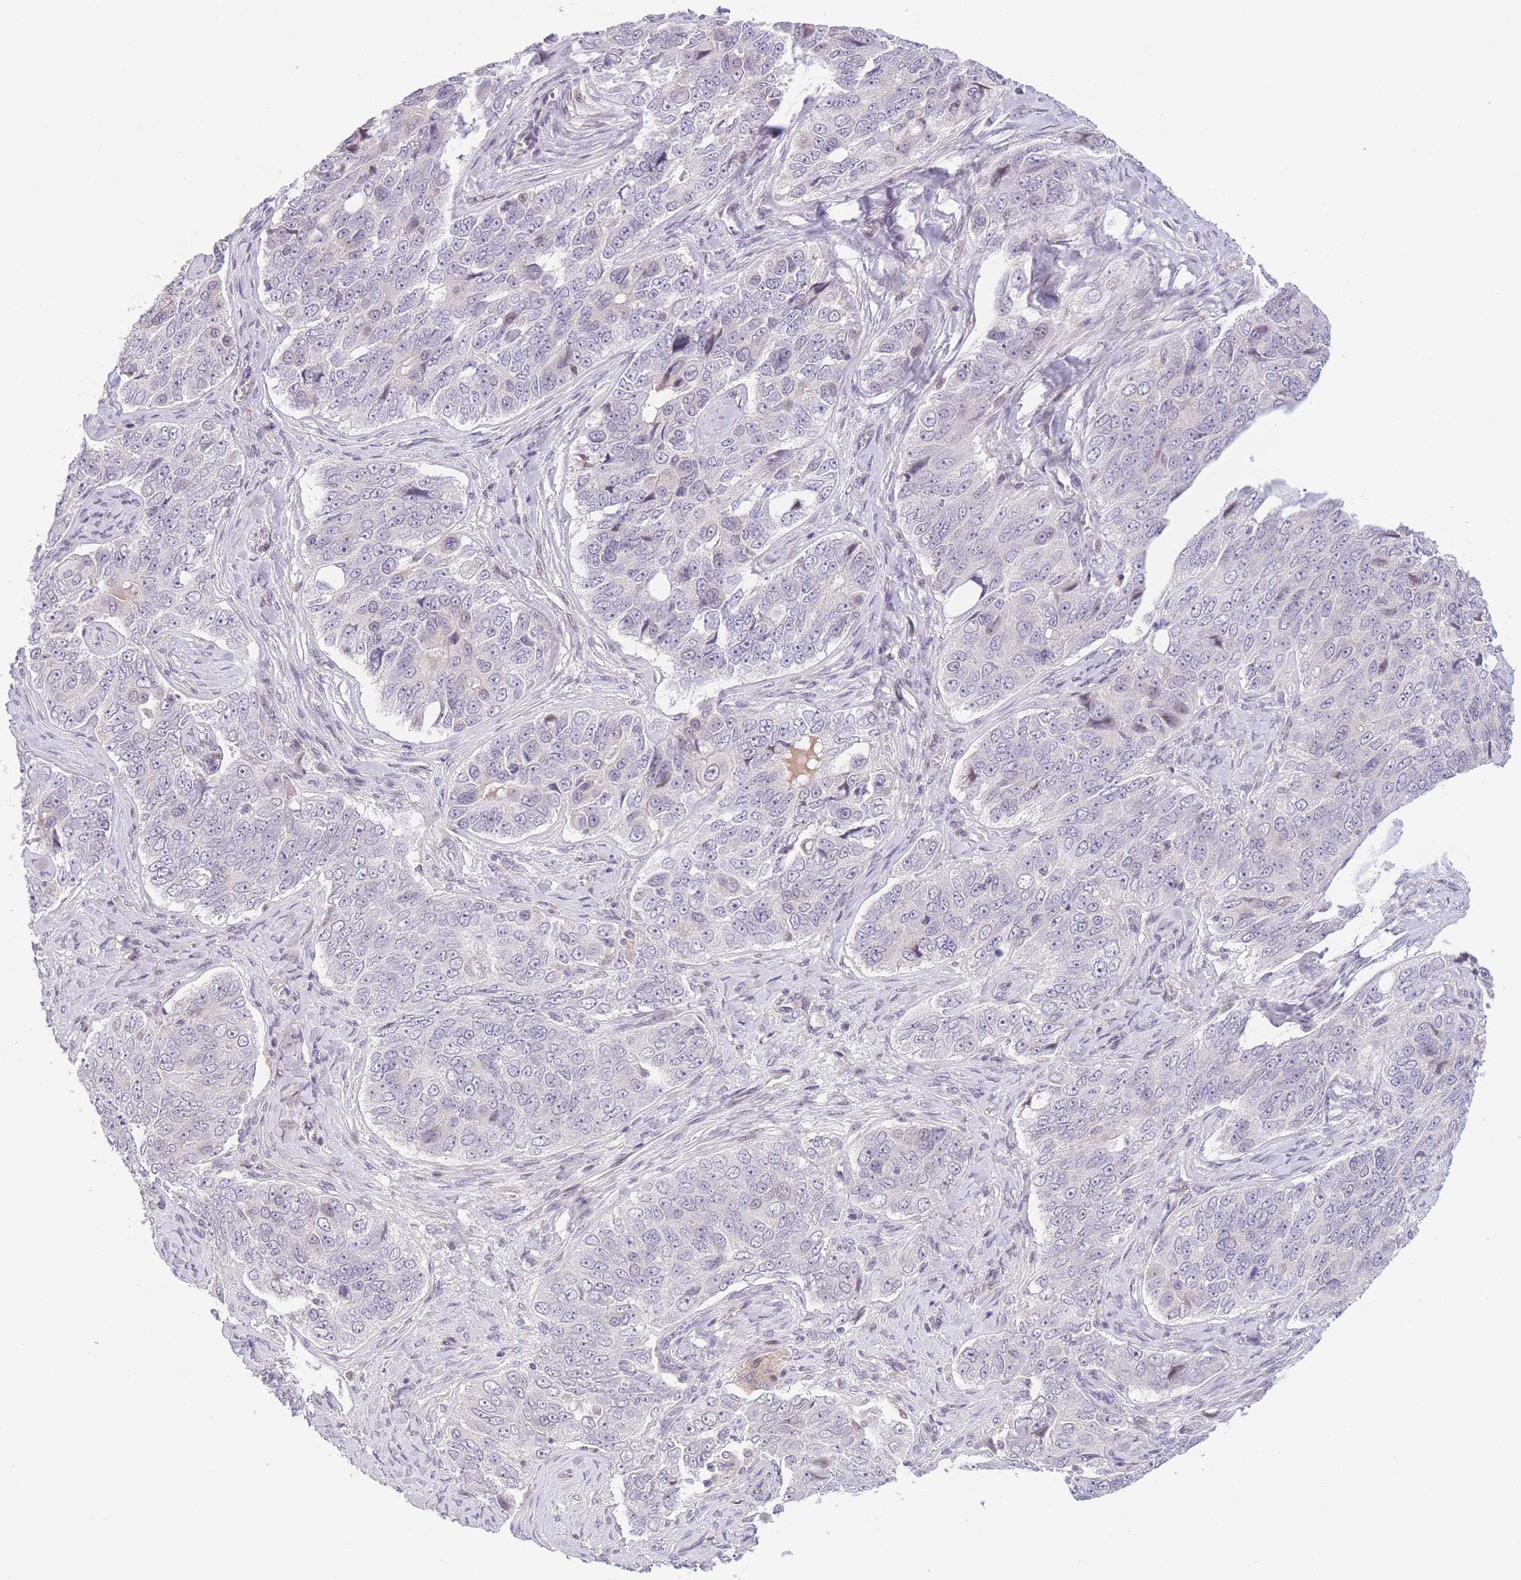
{"staining": {"intensity": "negative", "quantity": "none", "location": "none"}, "tissue": "ovarian cancer", "cell_type": "Tumor cells", "image_type": "cancer", "snomed": [{"axis": "morphology", "description": "Carcinoma, endometroid"}, {"axis": "topography", "description": "Ovary"}], "caption": "There is no significant staining in tumor cells of ovarian endometroid carcinoma. (Brightfield microscopy of DAB immunohistochemistry (IHC) at high magnification).", "gene": "C9orf152", "patient": {"sex": "female", "age": 51}}